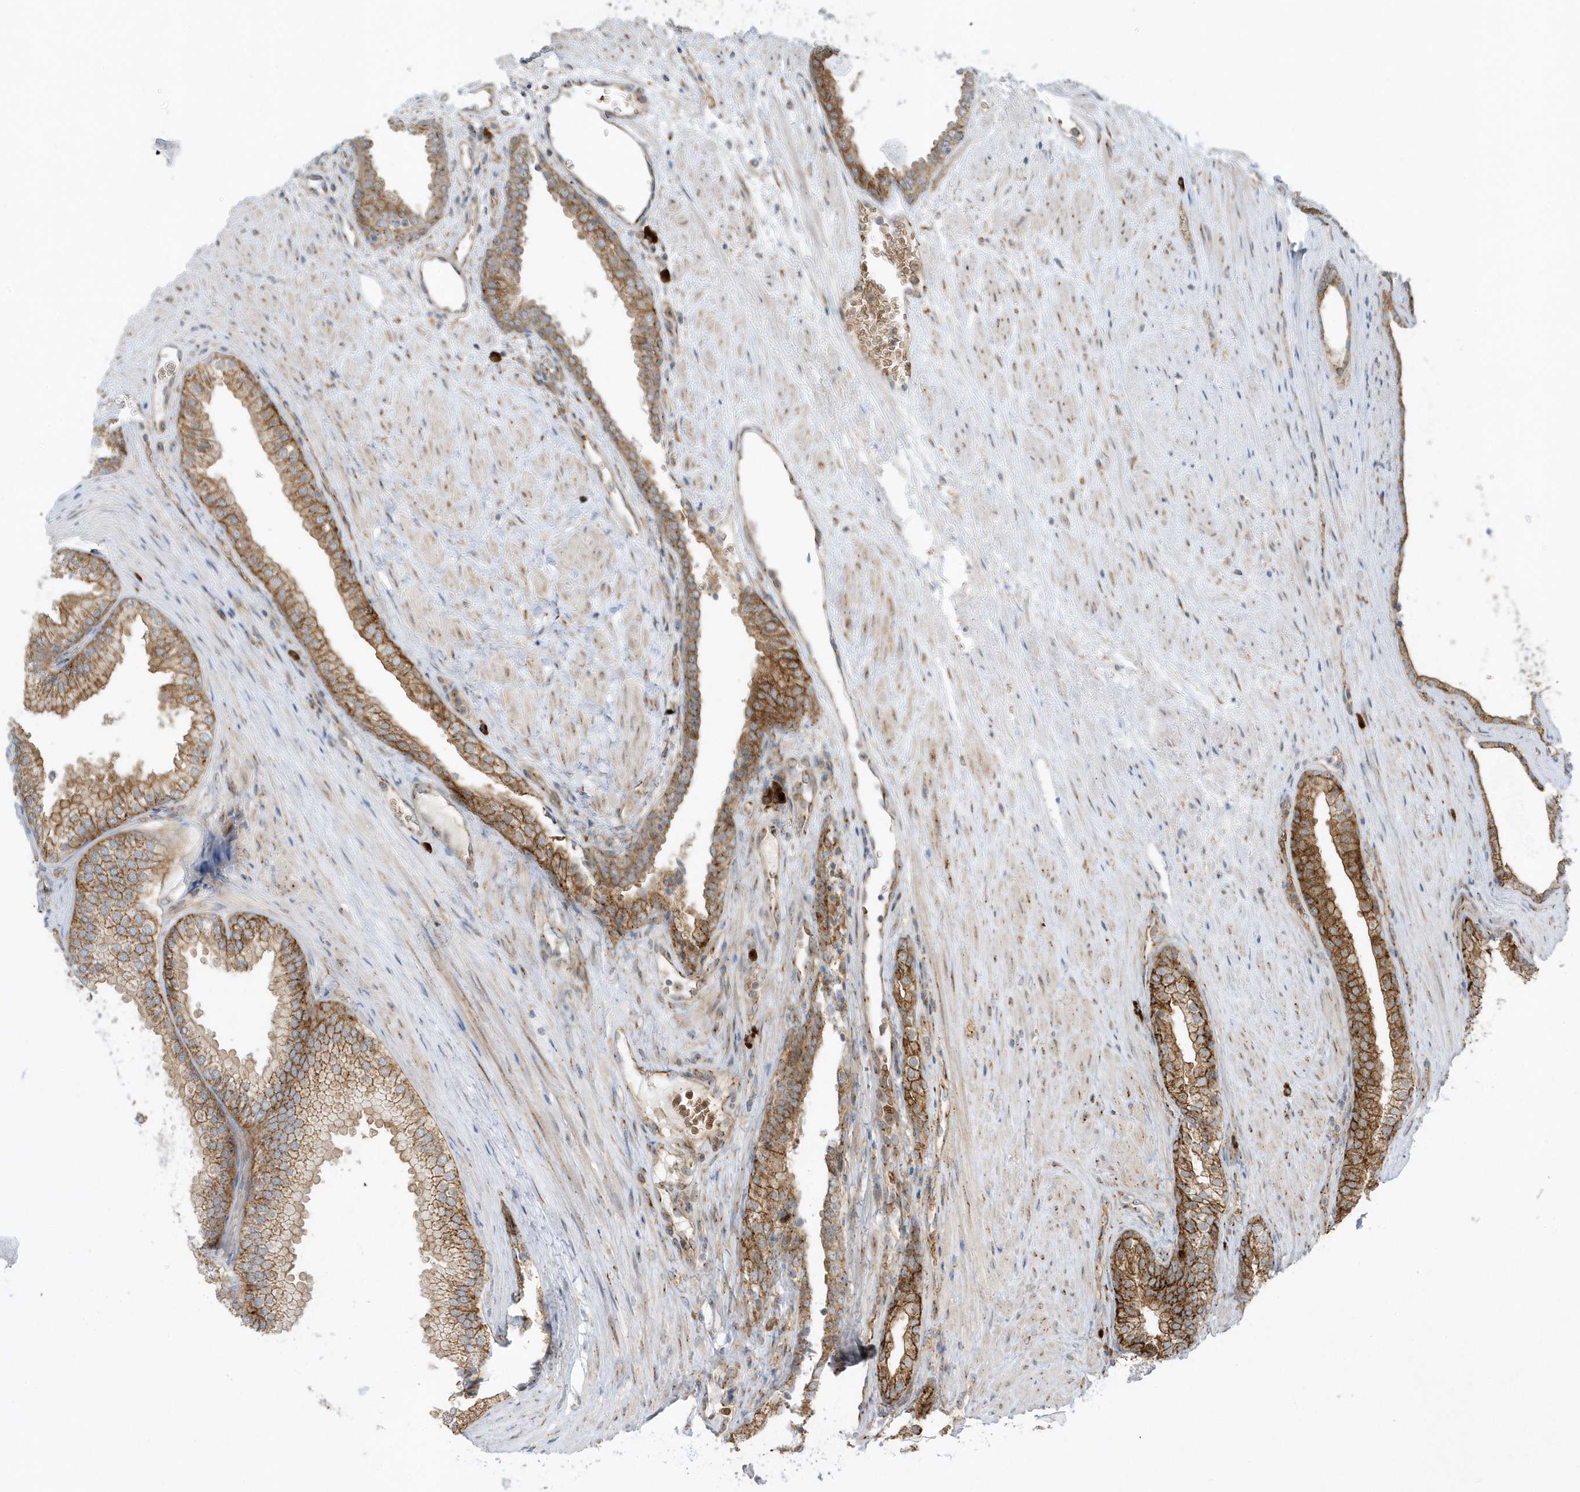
{"staining": {"intensity": "strong", "quantity": ">75%", "location": "cytoplasmic/membranous"}, "tissue": "prostate", "cell_type": "Glandular cells", "image_type": "normal", "snomed": [{"axis": "morphology", "description": "Normal tissue, NOS"}, {"axis": "topography", "description": "Prostate"}], "caption": "High-power microscopy captured an IHC photomicrograph of benign prostate, revealing strong cytoplasmic/membranous staining in approximately >75% of glandular cells. The protein is shown in brown color, while the nuclei are stained blue.", "gene": "RPP40", "patient": {"sex": "male", "age": 76}}